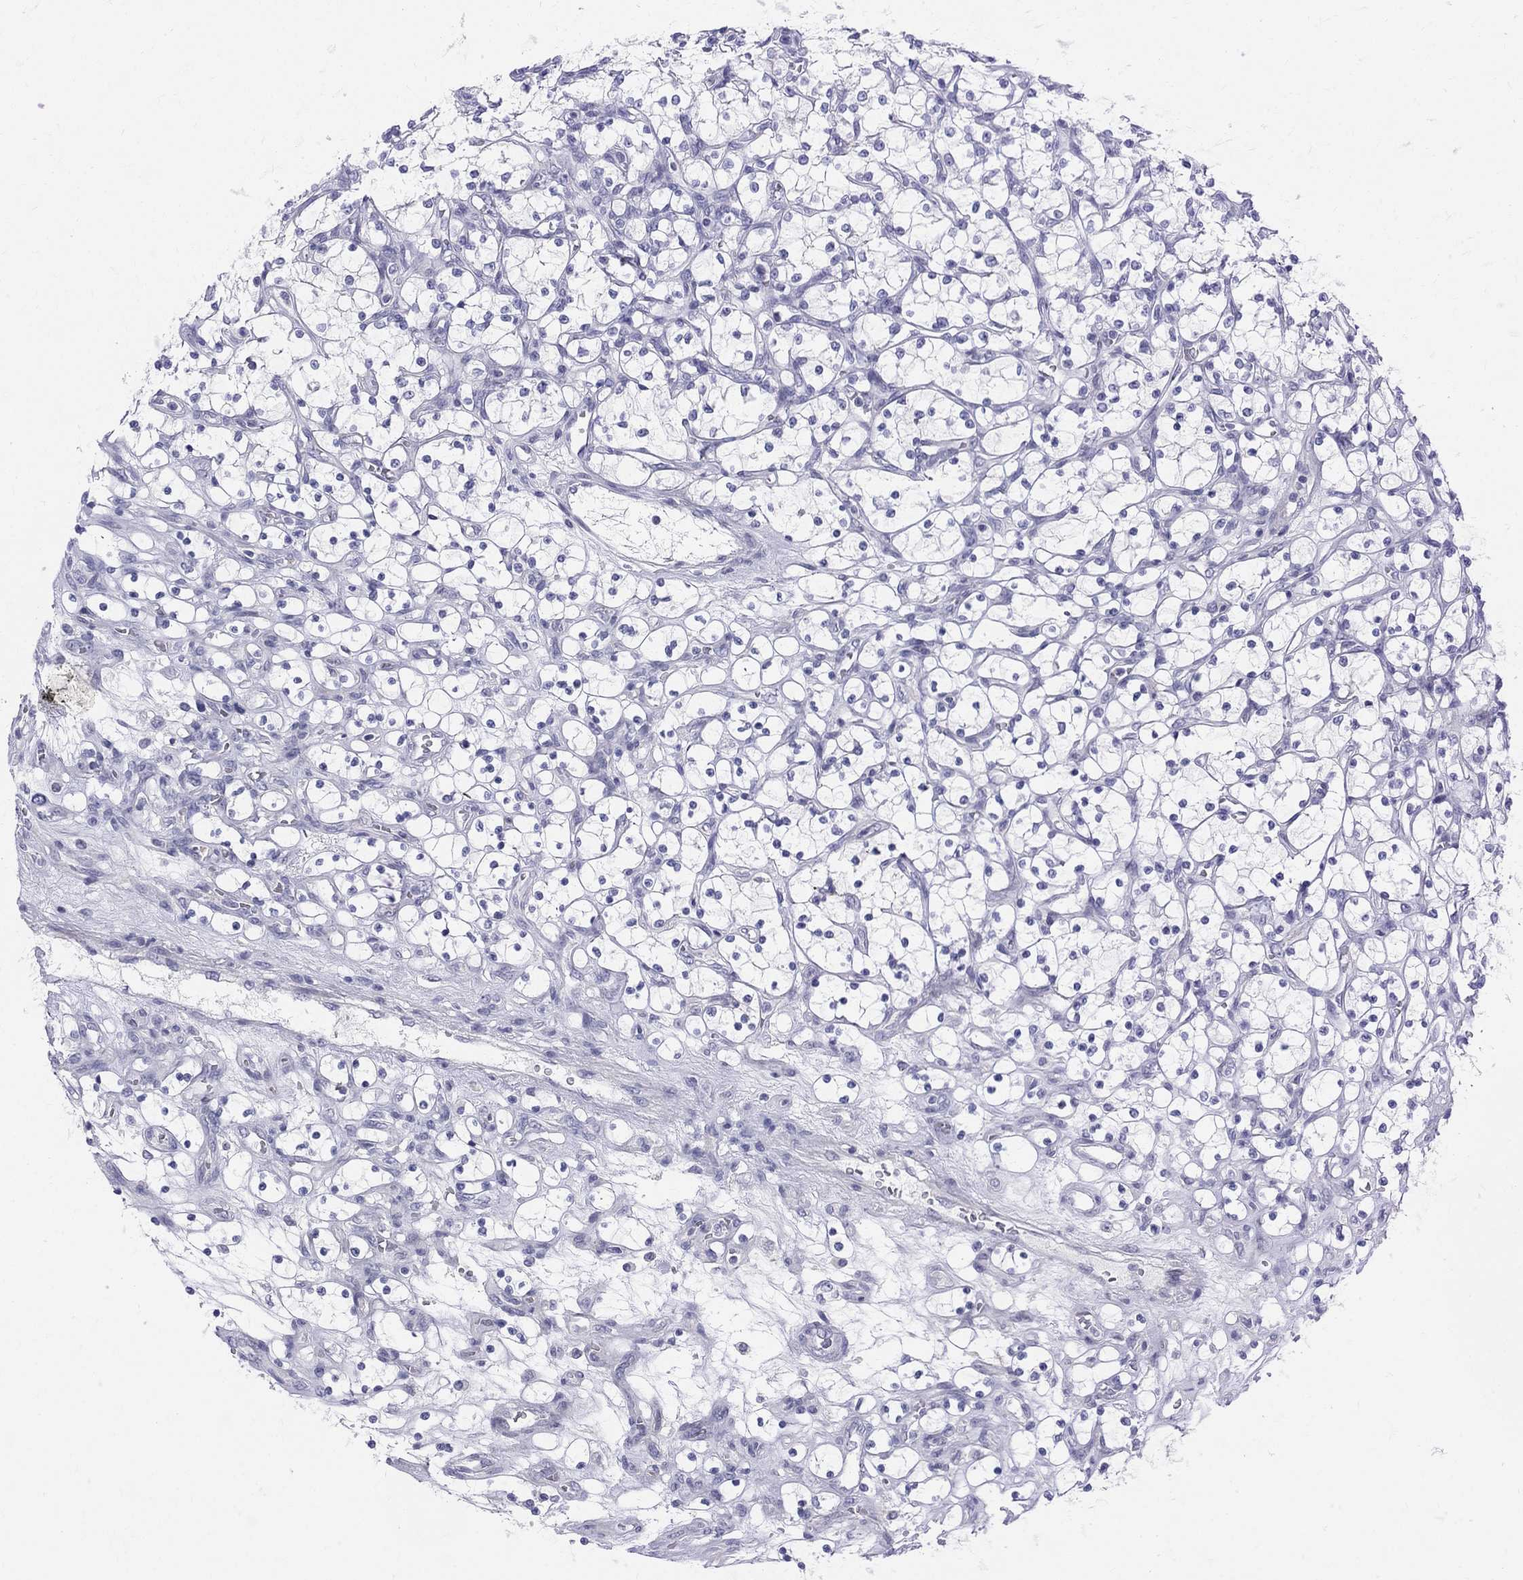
{"staining": {"intensity": "negative", "quantity": "none", "location": "none"}, "tissue": "renal cancer", "cell_type": "Tumor cells", "image_type": "cancer", "snomed": [{"axis": "morphology", "description": "Adenocarcinoma, NOS"}, {"axis": "topography", "description": "Kidney"}], "caption": "High magnification brightfield microscopy of adenocarcinoma (renal) stained with DAB (brown) and counterstained with hematoxylin (blue): tumor cells show no significant expression.", "gene": "MAGEB6", "patient": {"sex": "female", "age": 69}}